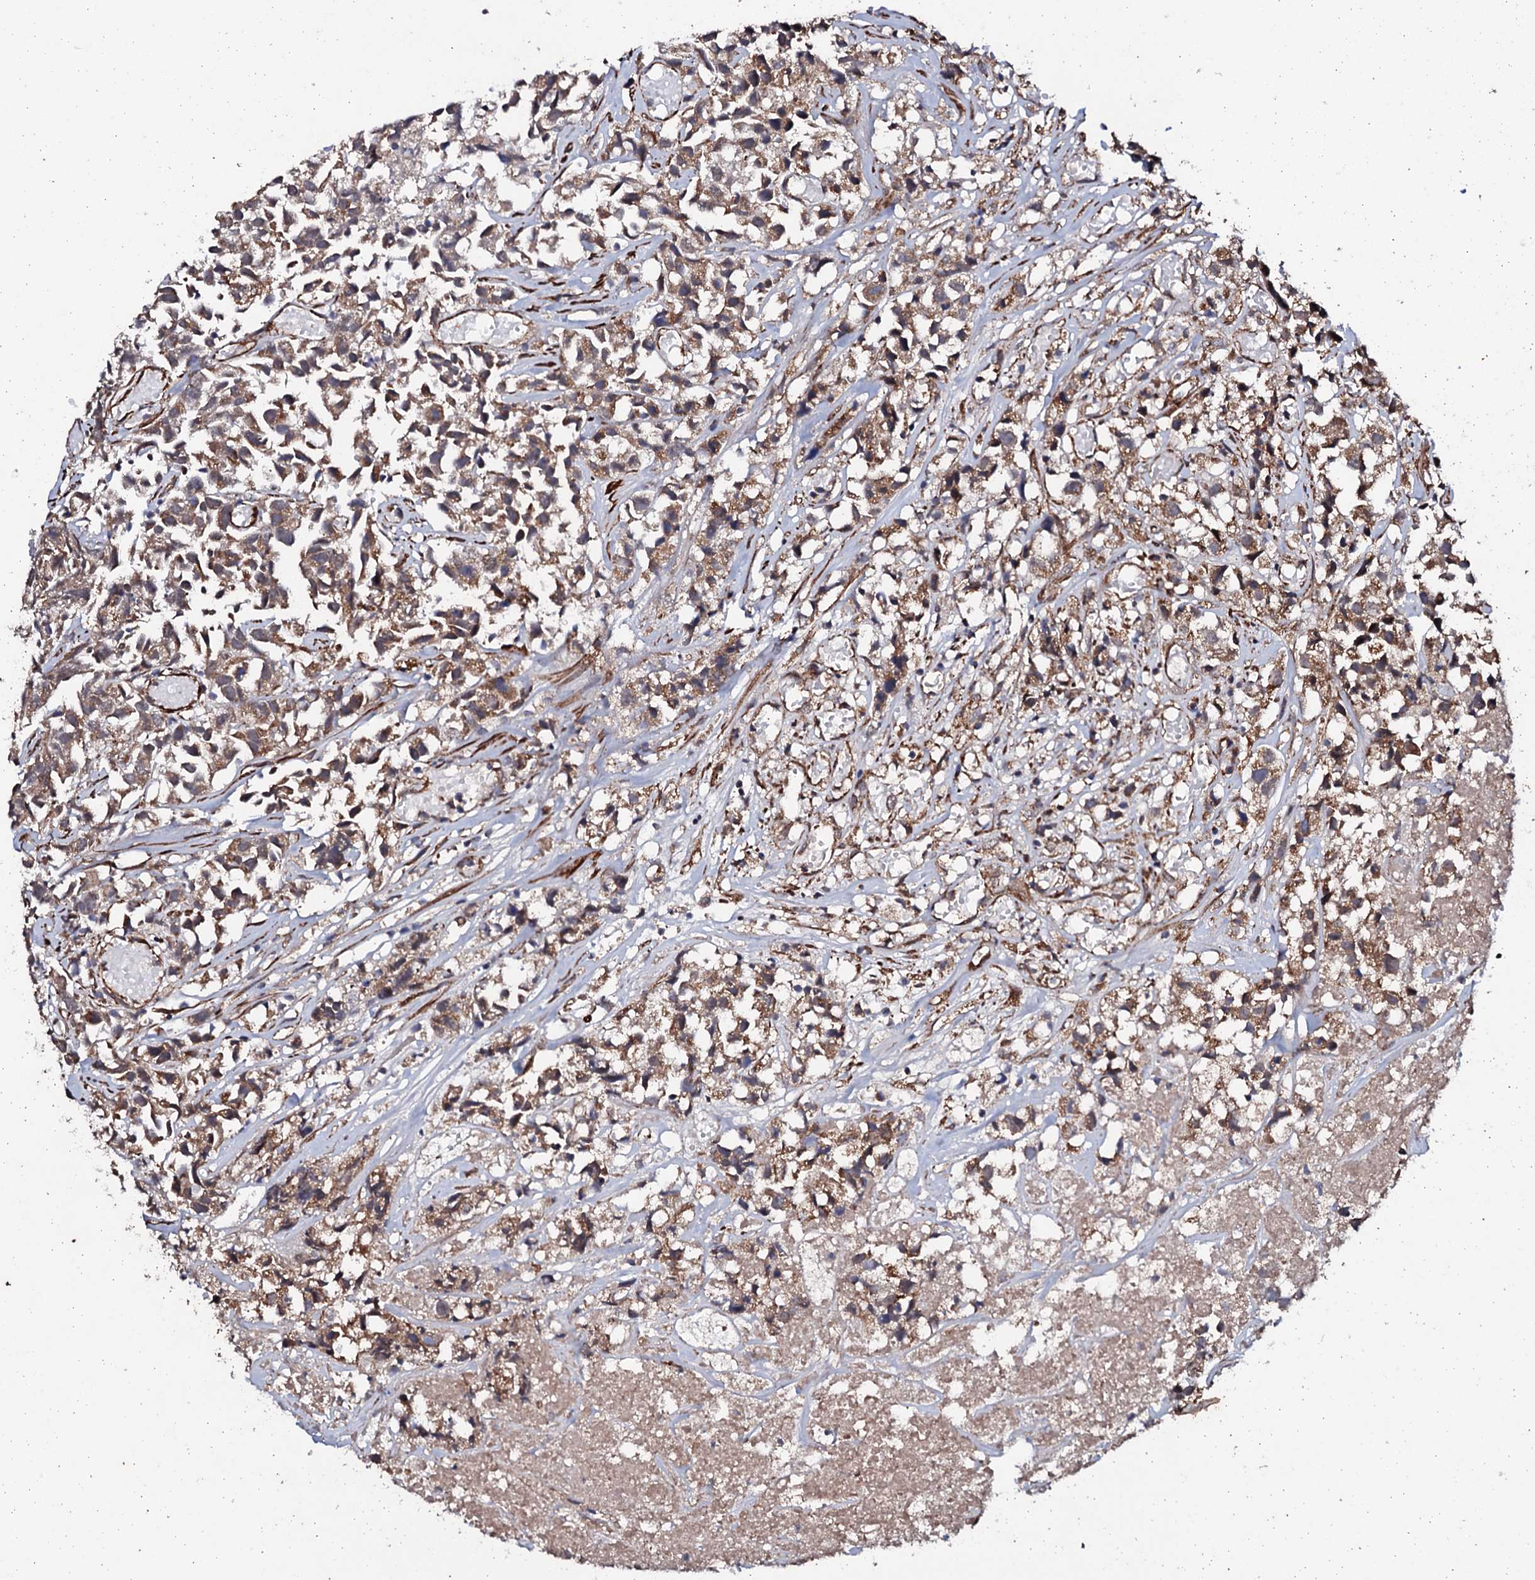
{"staining": {"intensity": "moderate", "quantity": ">75%", "location": "cytoplasmic/membranous"}, "tissue": "urothelial cancer", "cell_type": "Tumor cells", "image_type": "cancer", "snomed": [{"axis": "morphology", "description": "Urothelial carcinoma, High grade"}, {"axis": "topography", "description": "Urinary bladder"}], "caption": "Urothelial carcinoma (high-grade) was stained to show a protein in brown. There is medium levels of moderate cytoplasmic/membranous expression in about >75% of tumor cells.", "gene": "MTIF3", "patient": {"sex": "female", "age": 75}}